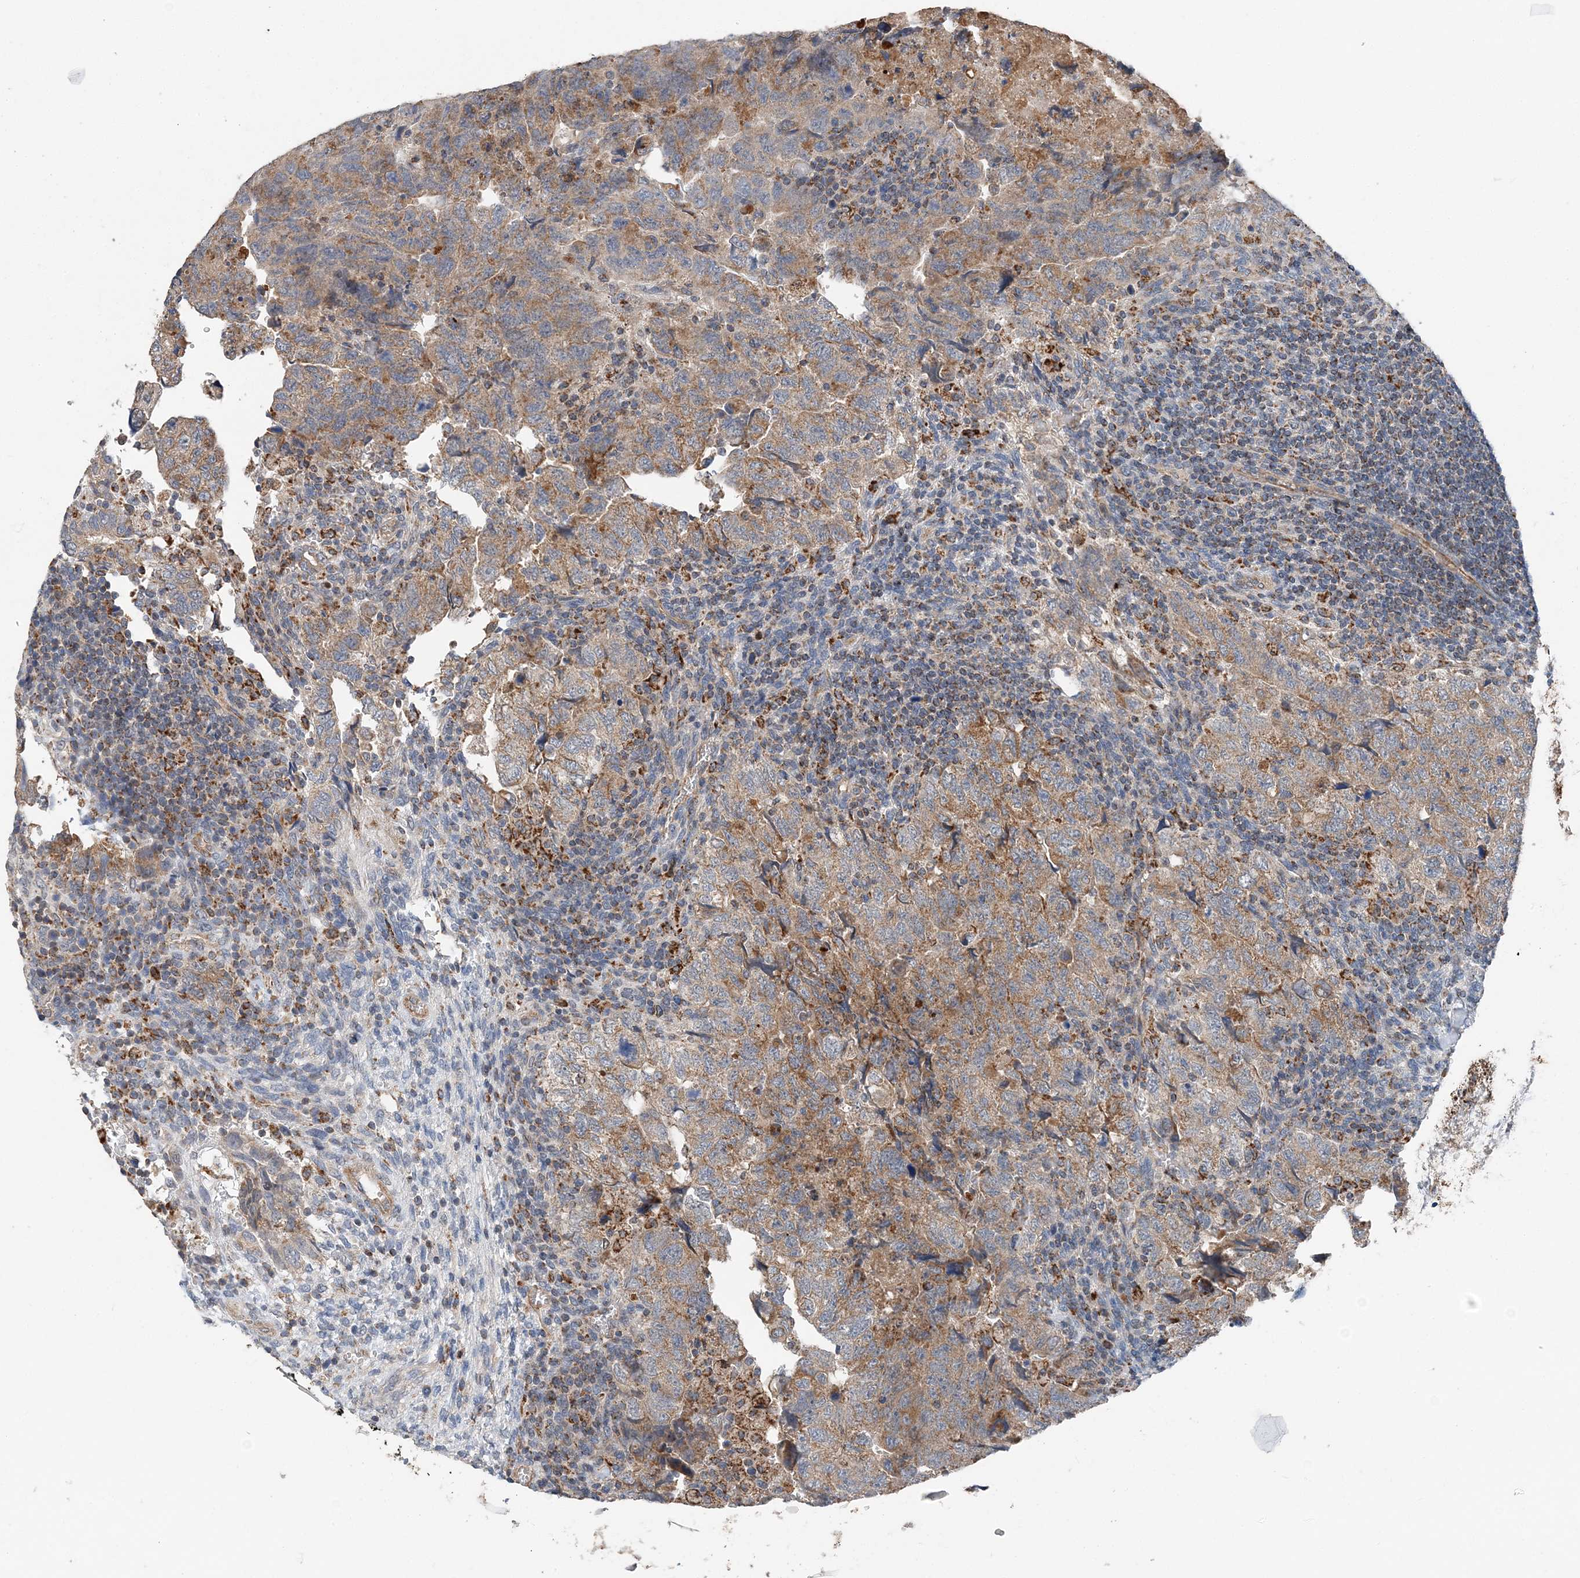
{"staining": {"intensity": "moderate", "quantity": ">75%", "location": "cytoplasmic/membranous"}, "tissue": "testis cancer", "cell_type": "Tumor cells", "image_type": "cancer", "snomed": [{"axis": "morphology", "description": "Carcinoma, Embryonal, NOS"}, {"axis": "topography", "description": "Testis"}], "caption": "High-power microscopy captured an immunohistochemistry (IHC) photomicrograph of testis cancer, revealing moderate cytoplasmic/membranous positivity in approximately >75% of tumor cells. (Brightfield microscopy of DAB IHC at high magnification).", "gene": "SPRY2", "patient": {"sex": "male", "age": 36}}